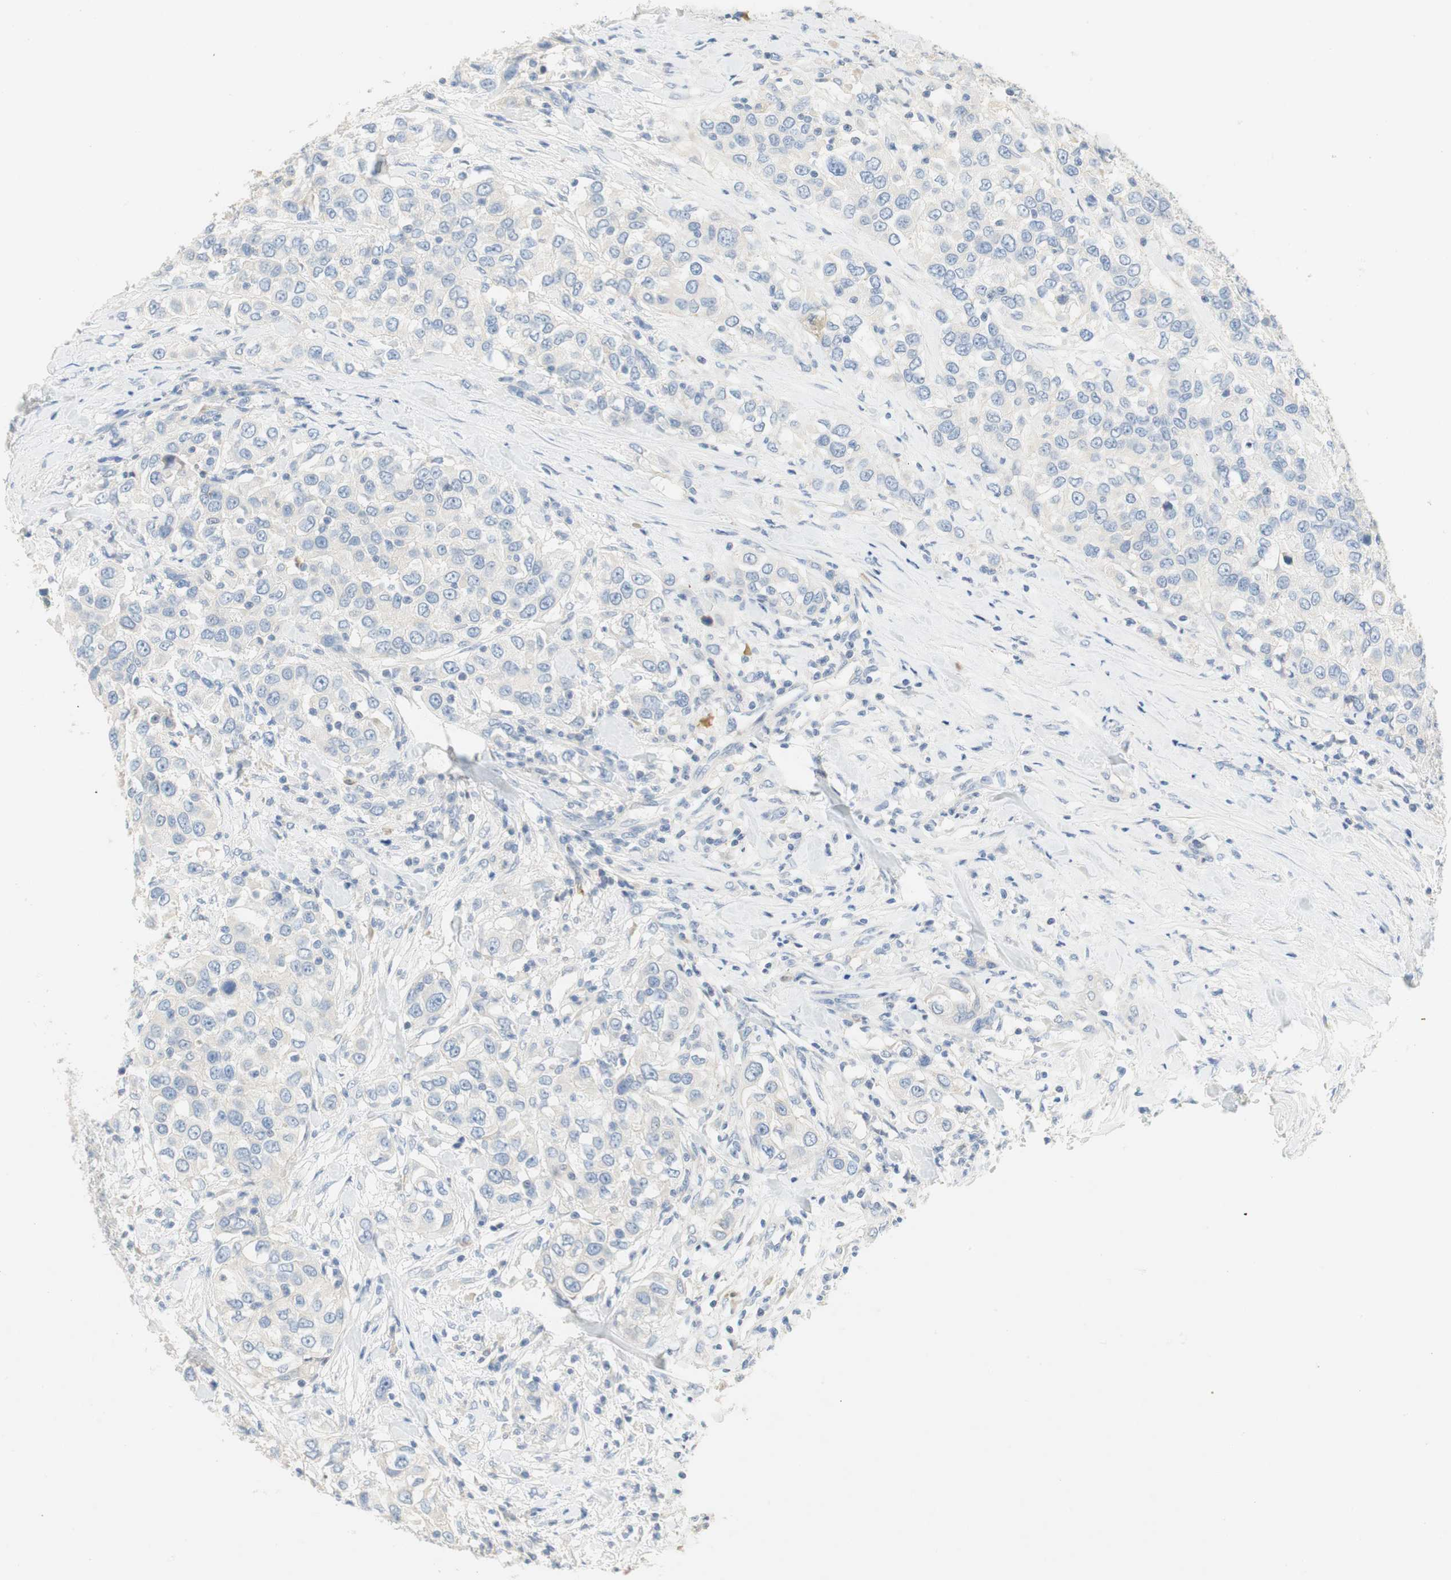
{"staining": {"intensity": "negative", "quantity": "none", "location": "none"}, "tissue": "urothelial cancer", "cell_type": "Tumor cells", "image_type": "cancer", "snomed": [{"axis": "morphology", "description": "Urothelial carcinoma, High grade"}, {"axis": "topography", "description": "Urinary bladder"}], "caption": "This is an immunohistochemistry photomicrograph of human high-grade urothelial carcinoma. There is no positivity in tumor cells.", "gene": "CCM2L", "patient": {"sex": "female", "age": 80}}